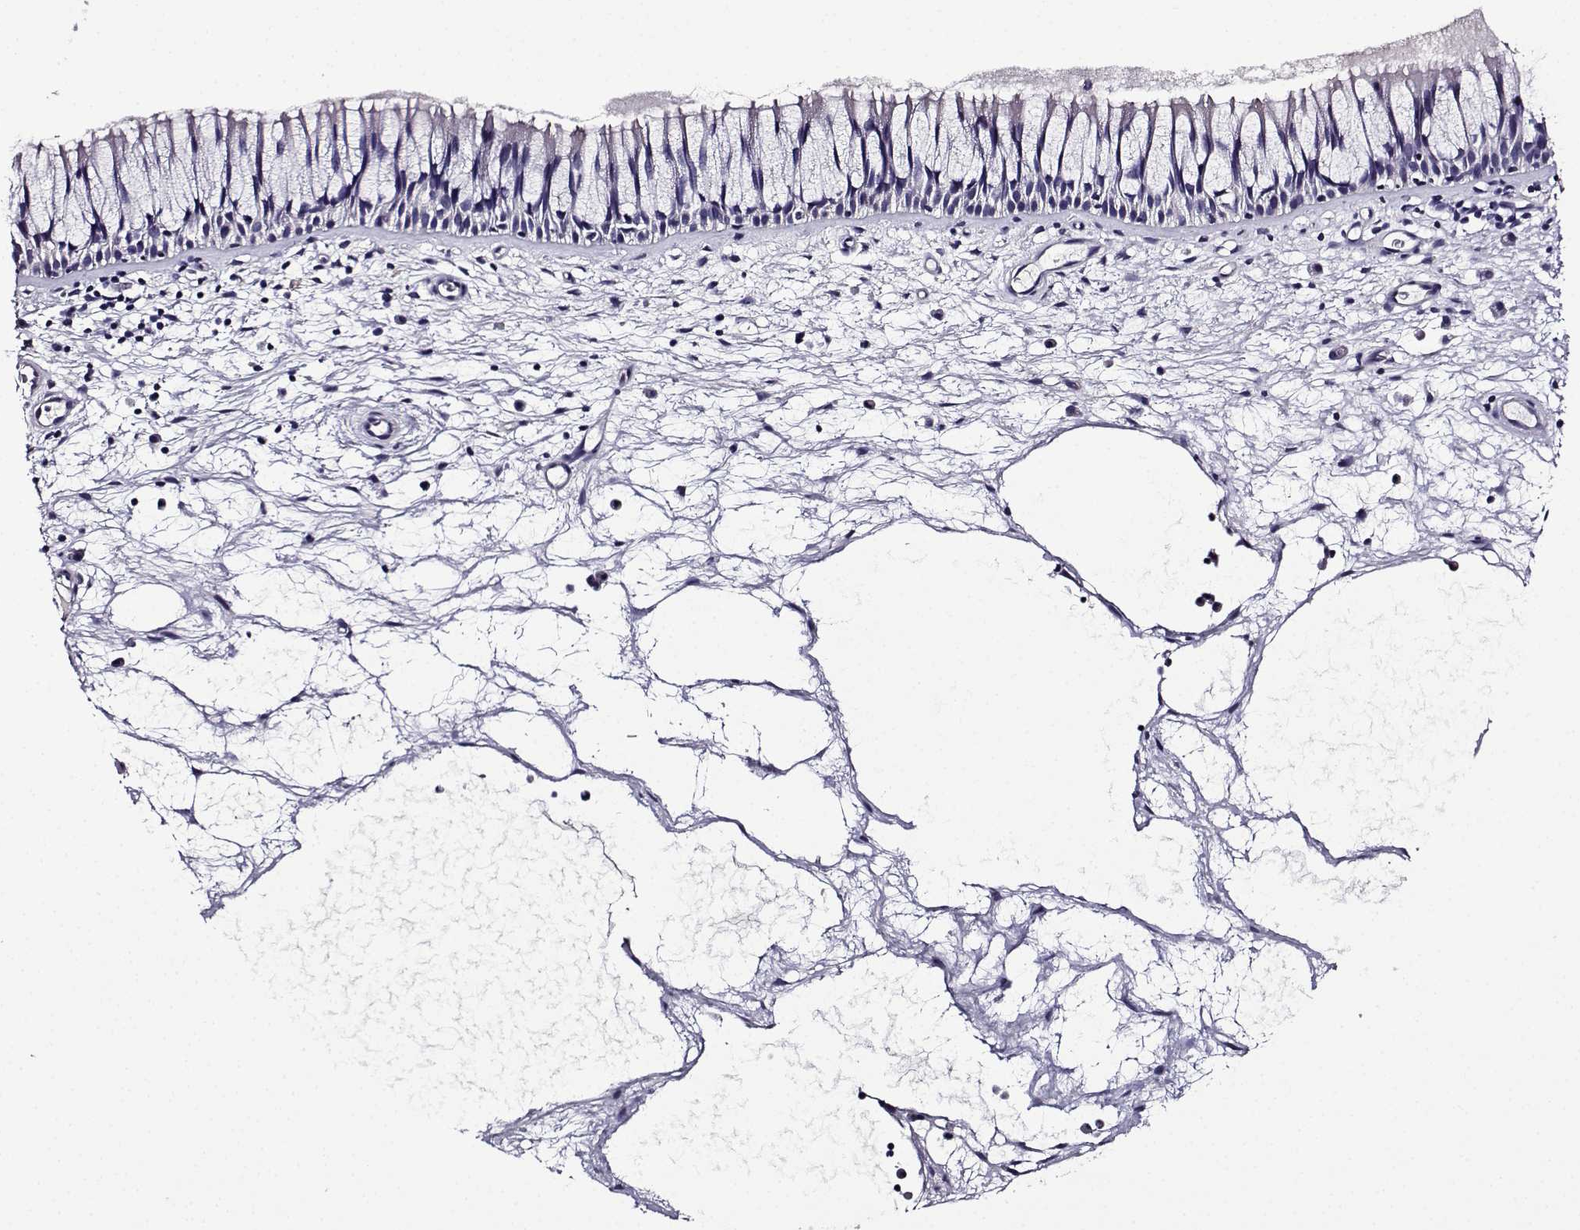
{"staining": {"intensity": "negative", "quantity": "none", "location": "none"}, "tissue": "nasopharynx", "cell_type": "Respiratory epithelial cells", "image_type": "normal", "snomed": [{"axis": "morphology", "description": "Normal tissue, NOS"}, {"axis": "topography", "description": "Nasopharynx"}], "caption": "A high-resolution micrograph shows immunohistochemistry staining of benign nasopharynx, which reveals no significant positivity in respiratory epithelial cells.", "gene": "SPACA7", "patient": {"sex": "male", "age": 51}}